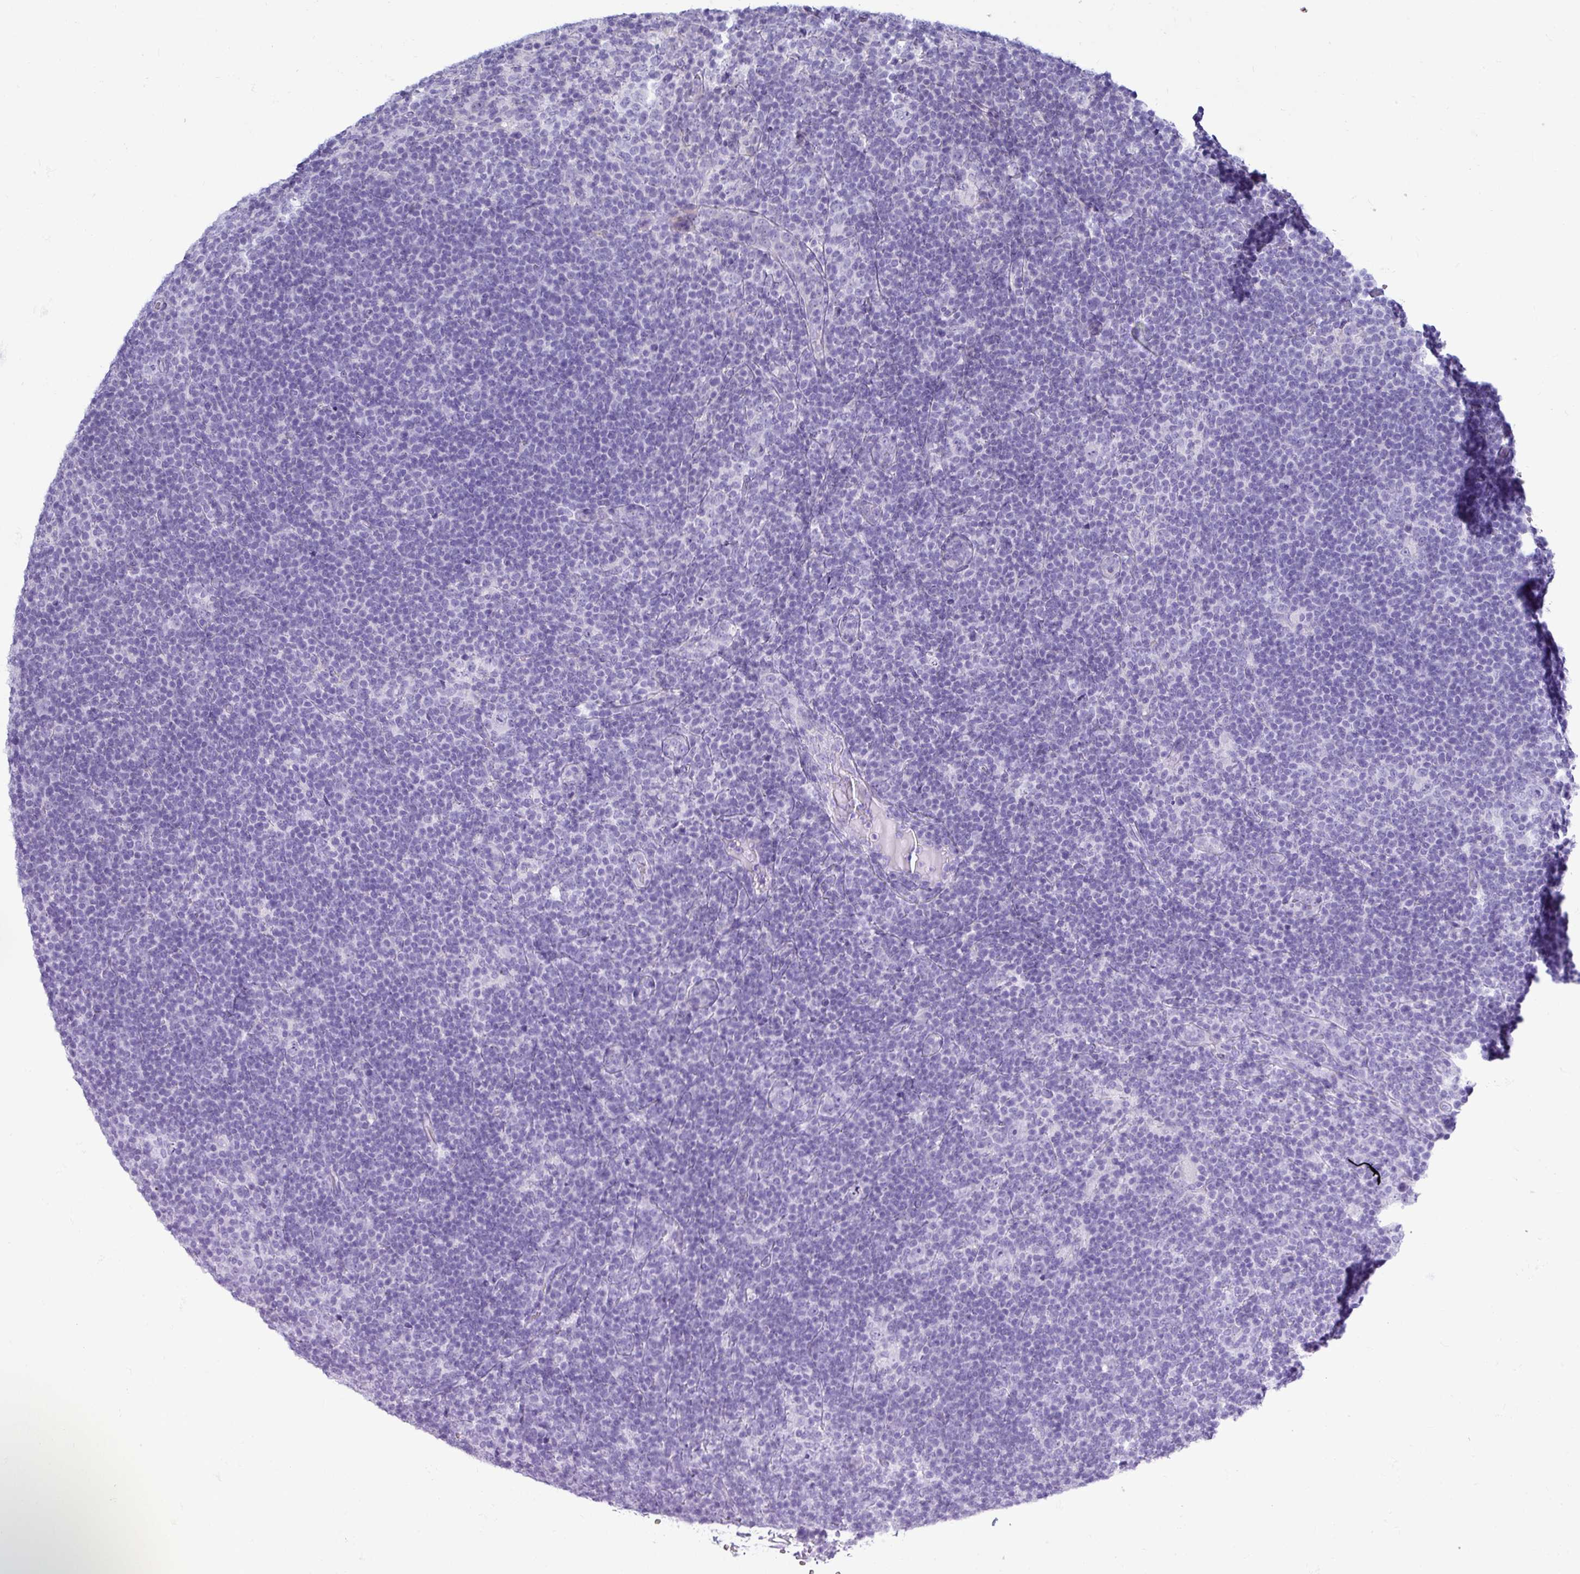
{"staining": {"intensity": "negative", "quantity": "none", "location": "none"}, "tissue": "lymphoma", "cell_type": "Tumor cells", "image_type": "cancer", "snomed": [{"axis": "morphology", "description": "Hodgkin's disease, NOS"}, {"axis": "topography", "description": "Lymph node"}], "caption": "Image shows no significant protein positivity in tumor cells of lymphoma.", "gene": "TNFSF12", "patient": {"sex": "female", "age": 57}}